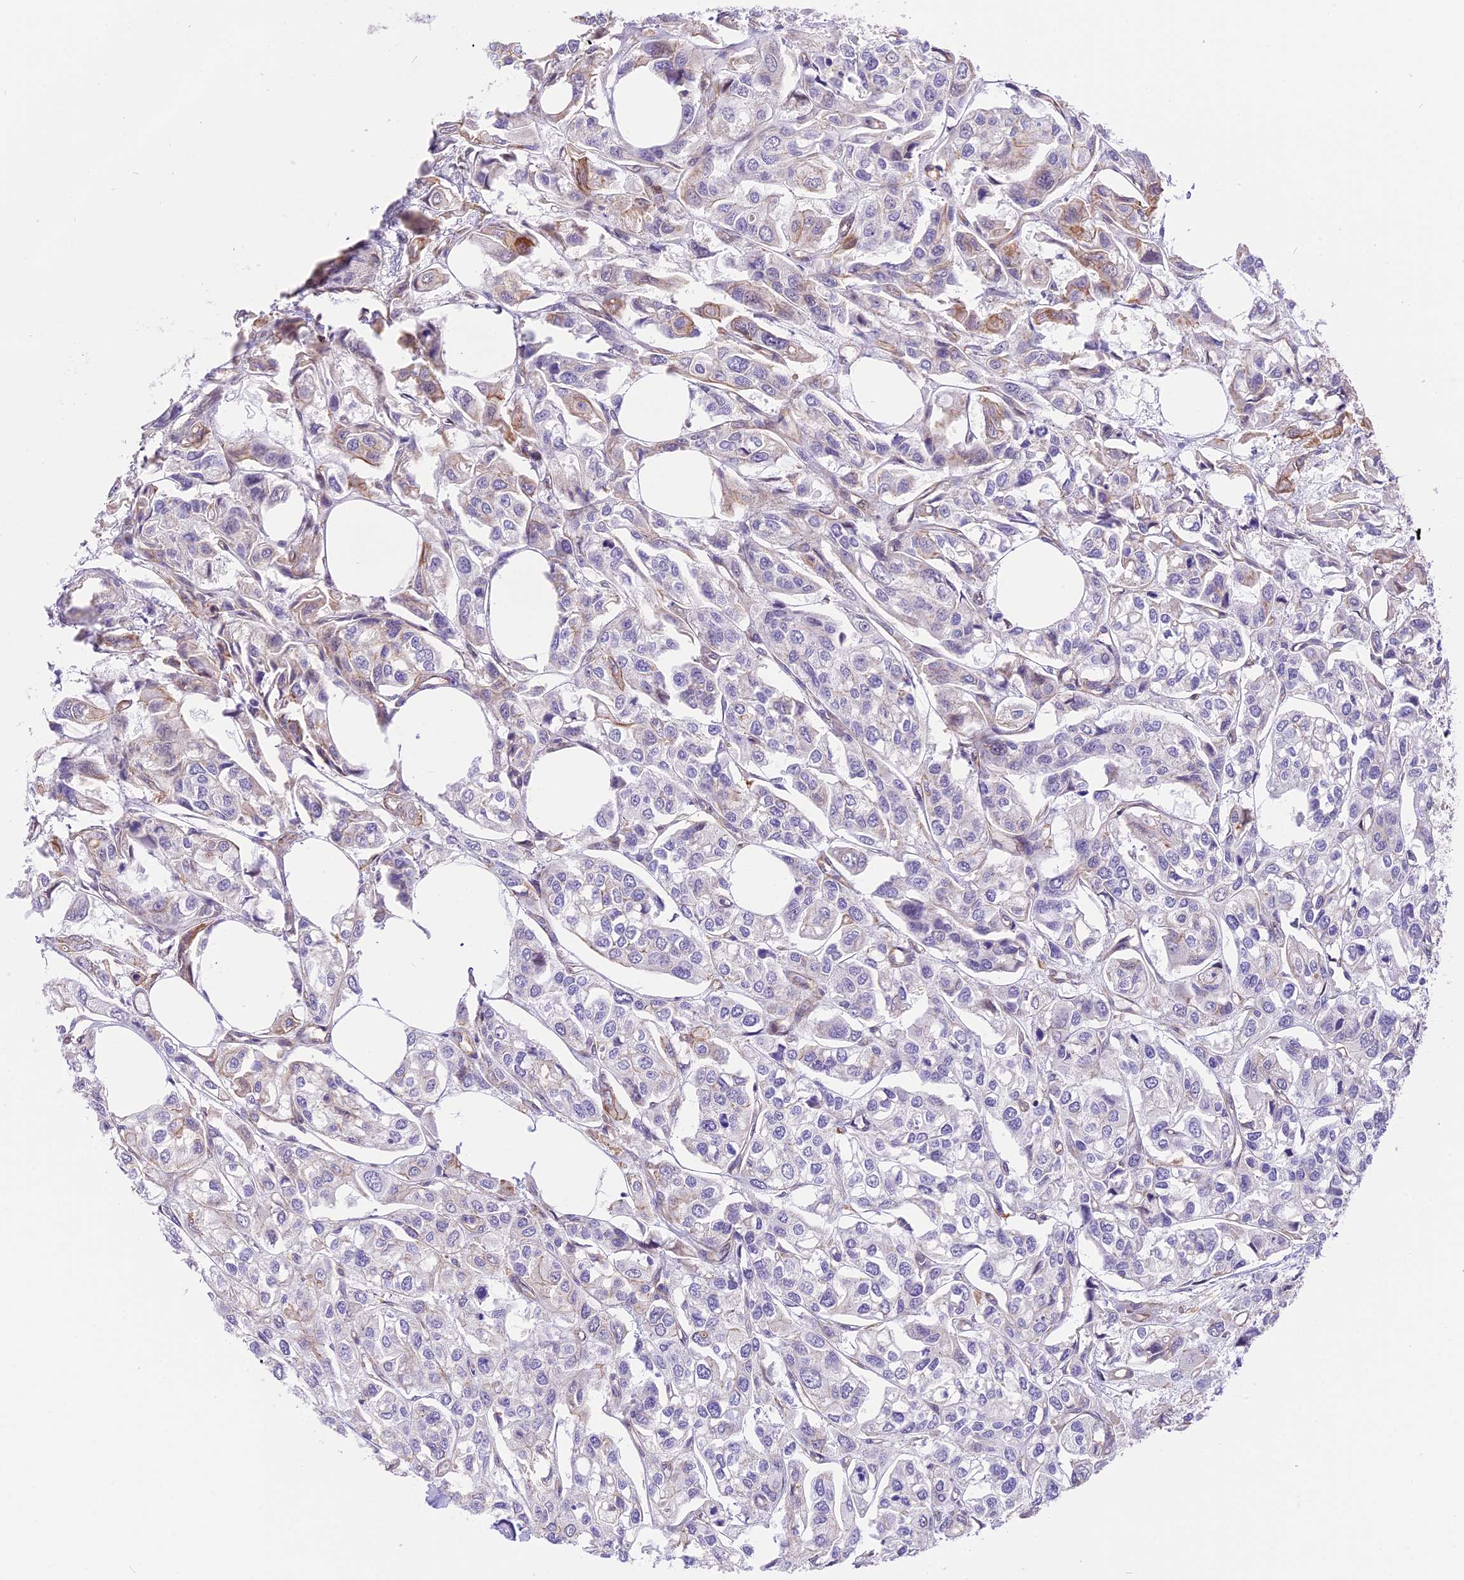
{"staining": {"intensity": "negative", "quantity": "none", "location": "none"}, "tissue": "urothelial cancer", "cell_type": "Tumor cells", "image_type": "cancer", "snomed": [{"axis": "morphology", "description": "Urothelial carcinoma, High grade"}, {"axis": "topography", "description": "Urinary bladder"}], "caption": "DAB immunohistochemical staining of urothelial carcinoma (high-grade) reveals no significant positivity in tumor cells.", "gene": "R3HDM4", "patient": {"sex": "male", "age": 67}}